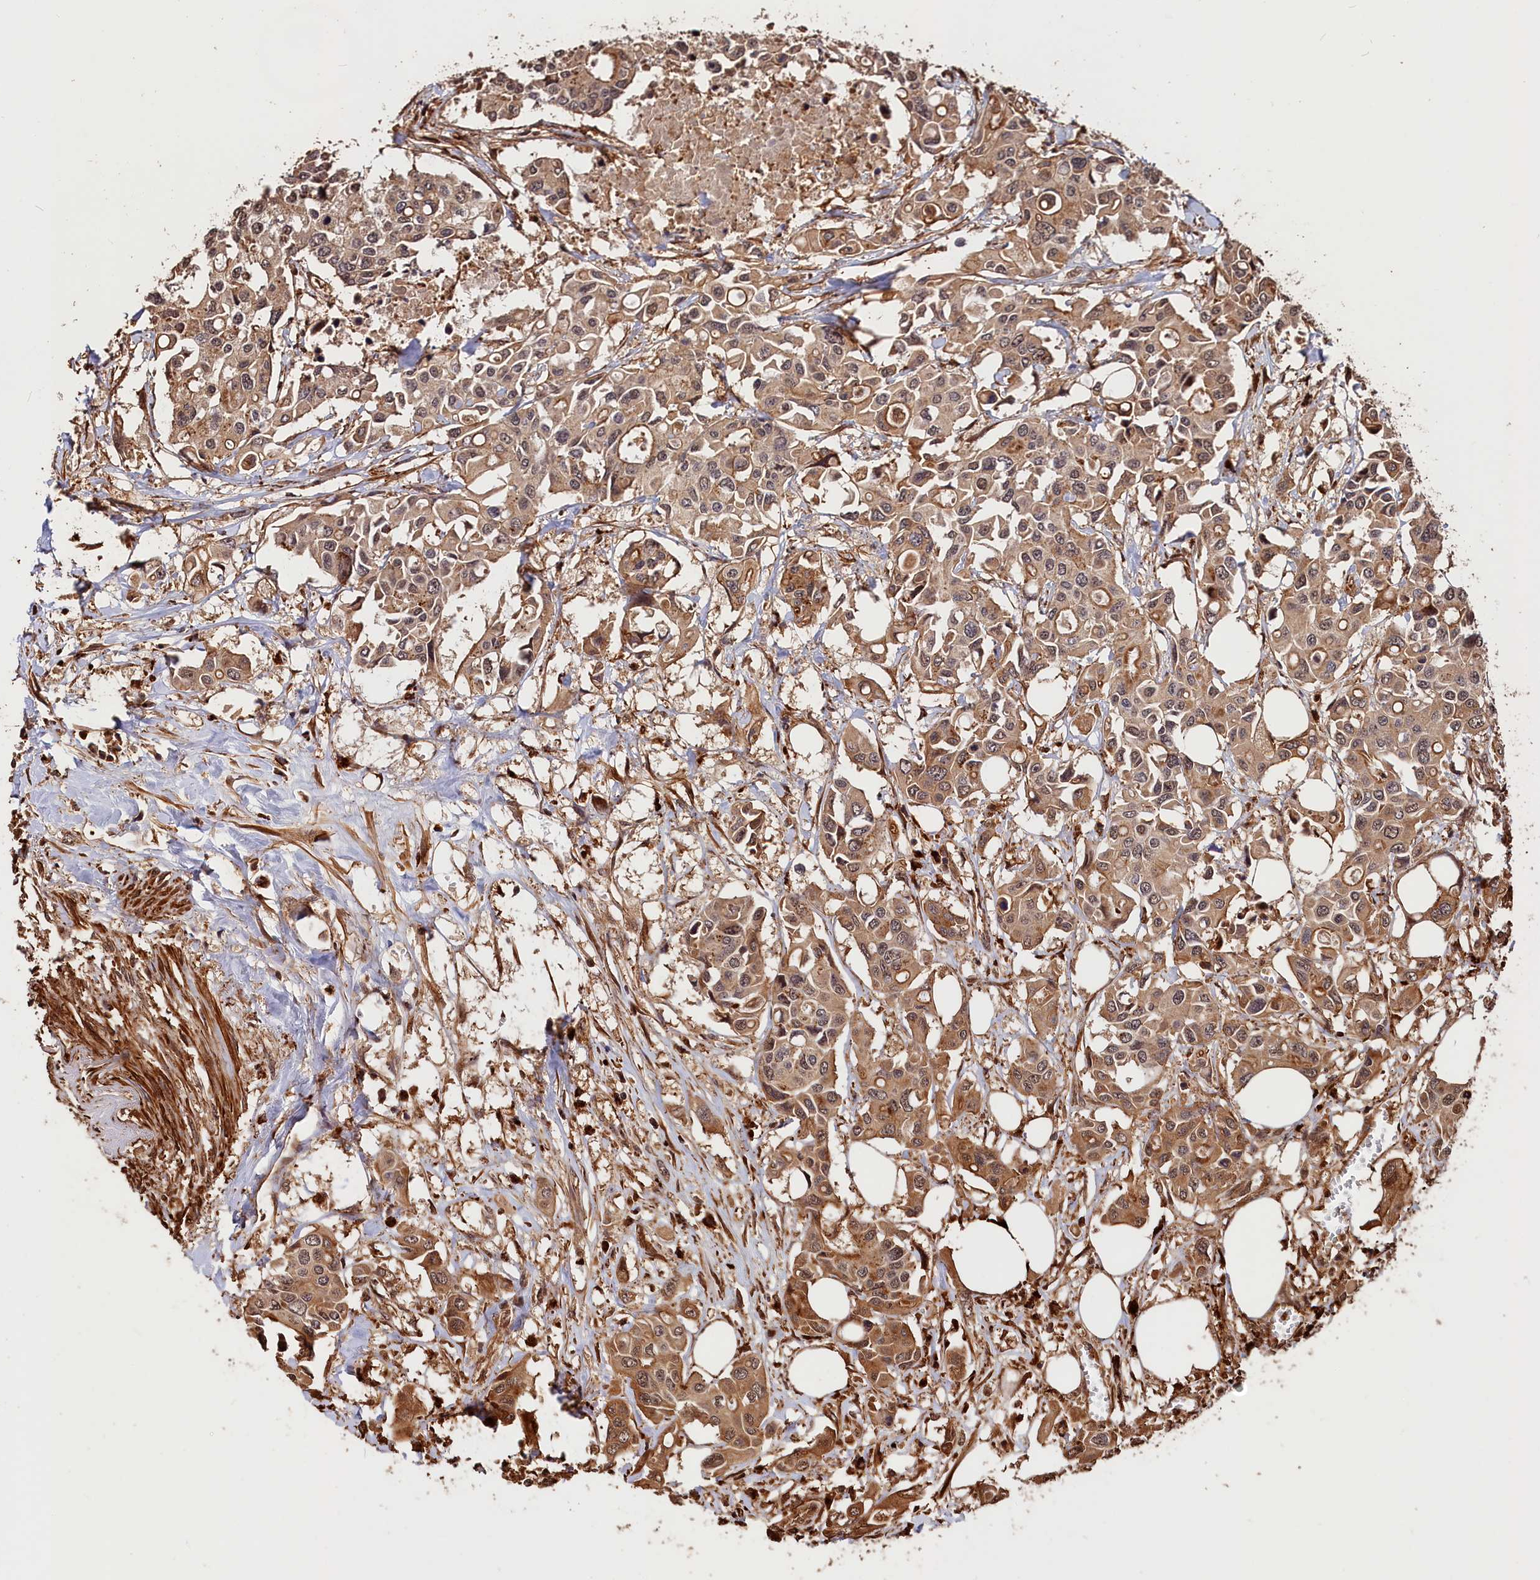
{"staining": {"intensity": "moderate", "quantity": ">75%", "location": "cytoplasmic/membranous,nuclear"}, "tissue": "colorectal cancer", "cell_type": "Tumor cells", "image_type": "cancer", "snomed": [{"axis": "morphology", "description": "Adenocarcinoma, NOS"}, {"axis": "topography", "description": "Colon"}], "caption": "This photomicrograph demonstrates immunohistochemistry (IHC) staining of colorectal cancer, with medium moderate cytoplasmic/membranous and nuclear positivity in about >75% of tumor cells.", "gene": "MMP15", "patient": {"sex": "male", "age": 77}}